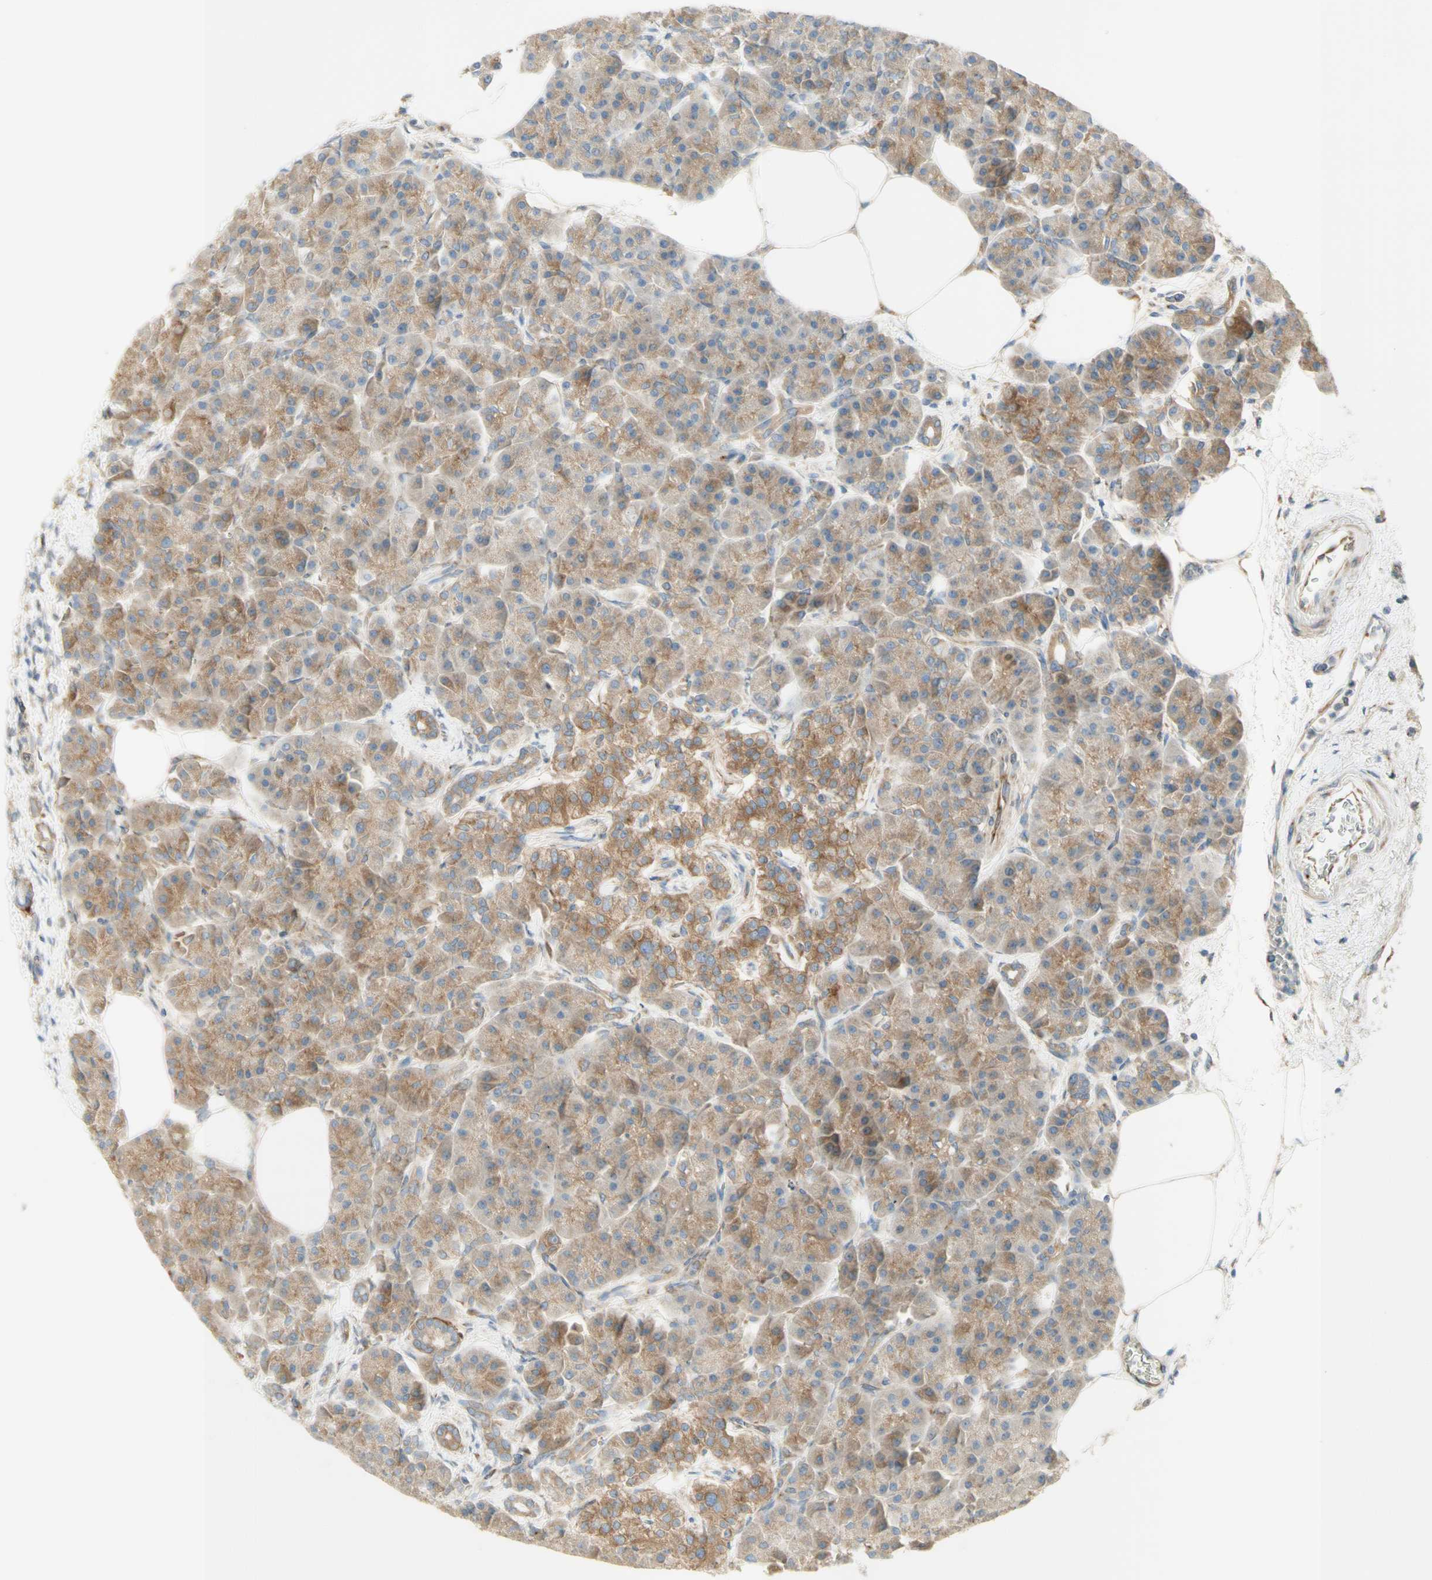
{"staining": {"intensity": "weak", "quantity": ">75%", "location": "cytoplasmic/membranous"}, "tissue": "pancreas", "cell_type": "Exocrine glandular cells", "image_type": "normal", "snomed": [{"axis": "morphology", "description": "Normal tissue, NOS"}, {"axis": "topography", "description": "Pancreas"}], "caption": "Protein staining by immunohistochemistry (IHC) reveals weak cytoplasmic/membranous staining in approximately >75% of exocrine glandular cells in normal pancreas.", "gene": "DYNC1H1", "patient": {"sex": "female", "age": 70}}